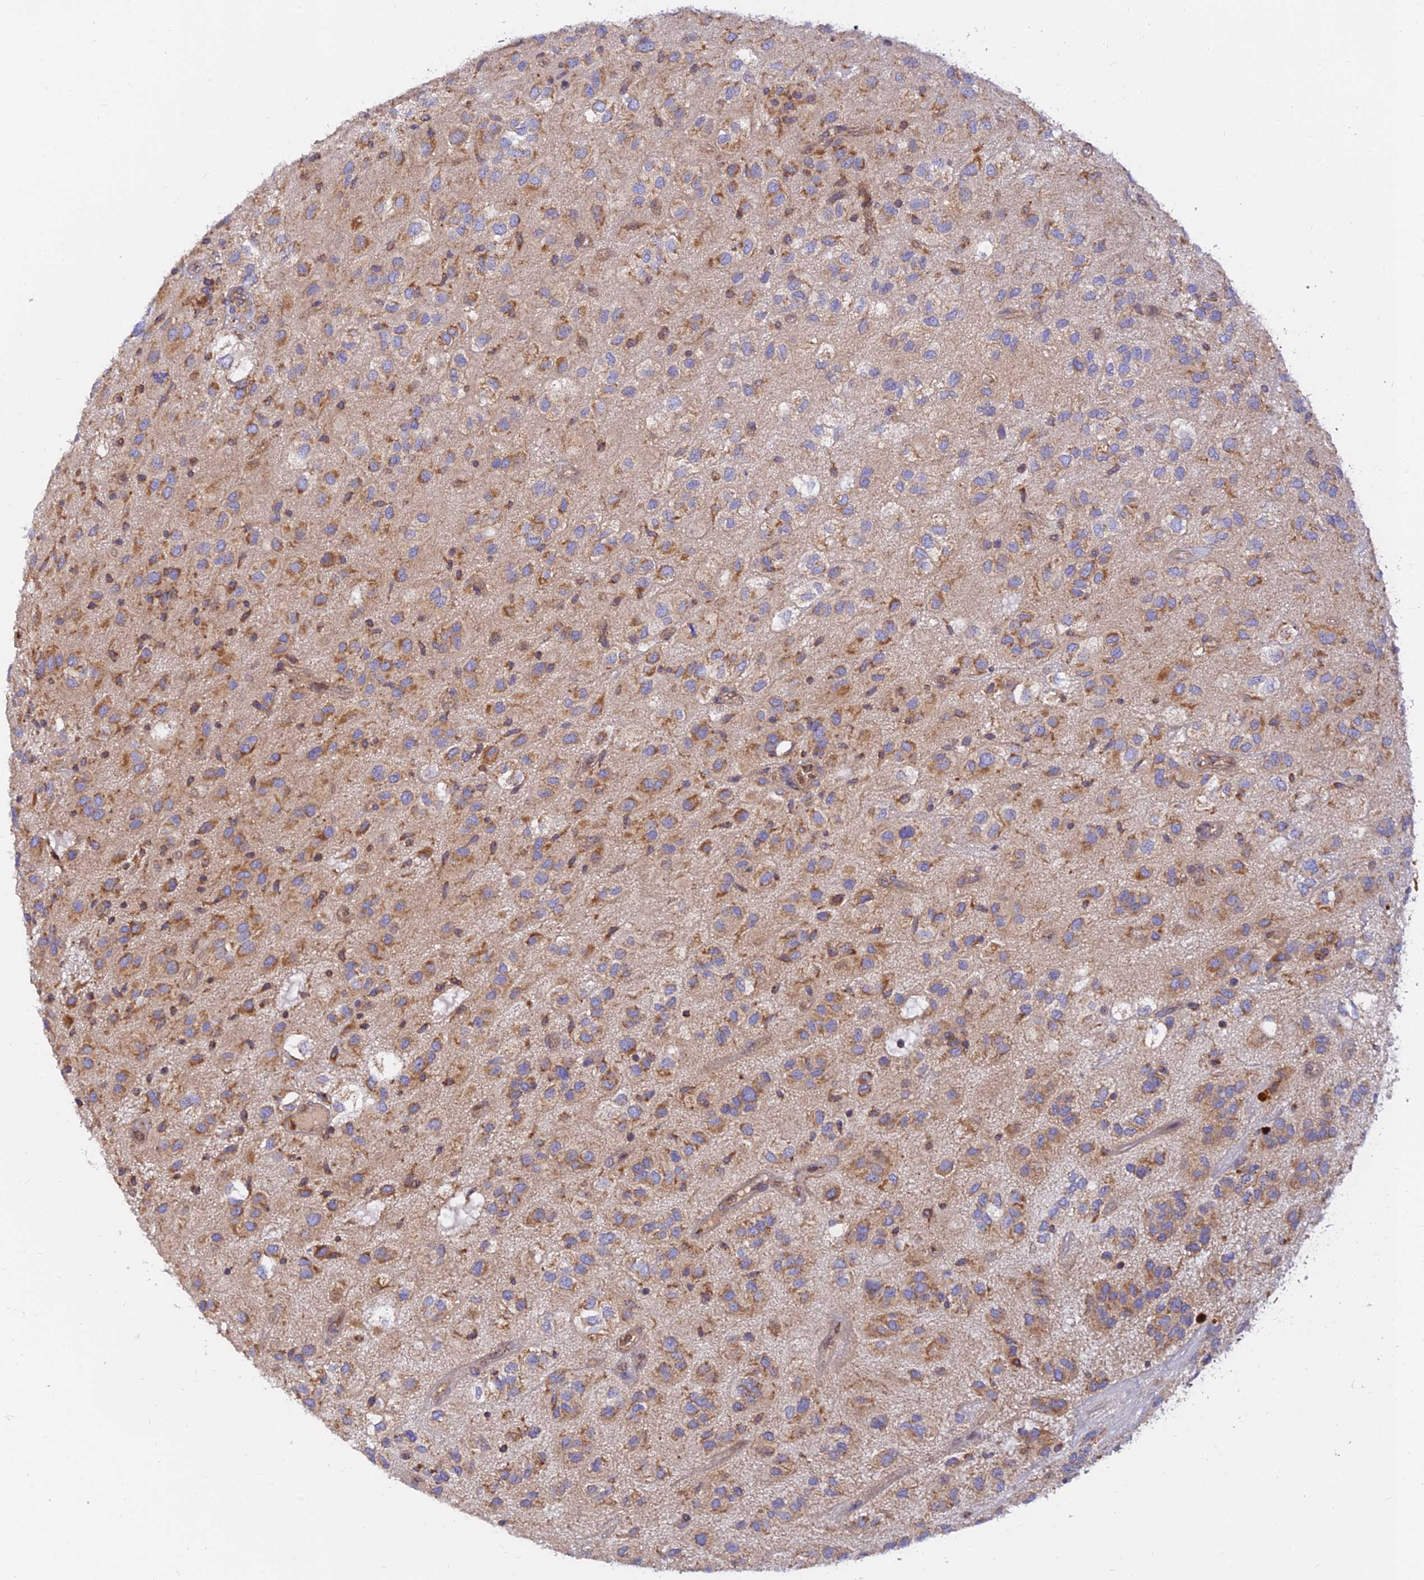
{"staining": {"intensity": "moderate", "quantity": ">75%", "location": "cytoplasmic/membranous"}, "tissue": "glioma", "cell_type": "Tumor cells", "image_type": "cancer", "snomed": [{"axis": "morphology", "description": "Glioma, malignant, Low grade"}, {"axis": "topography", "description": "Brain"}], "caption": "About >75% of tumor cells in low-grade glioma (malignant) exhibit moderate cytoplasmic/membranous protein expression as visualized by brown immunohistochemical staining.", "gene": "PODNL1", "patient": {"sex": "male", "age": 66}}